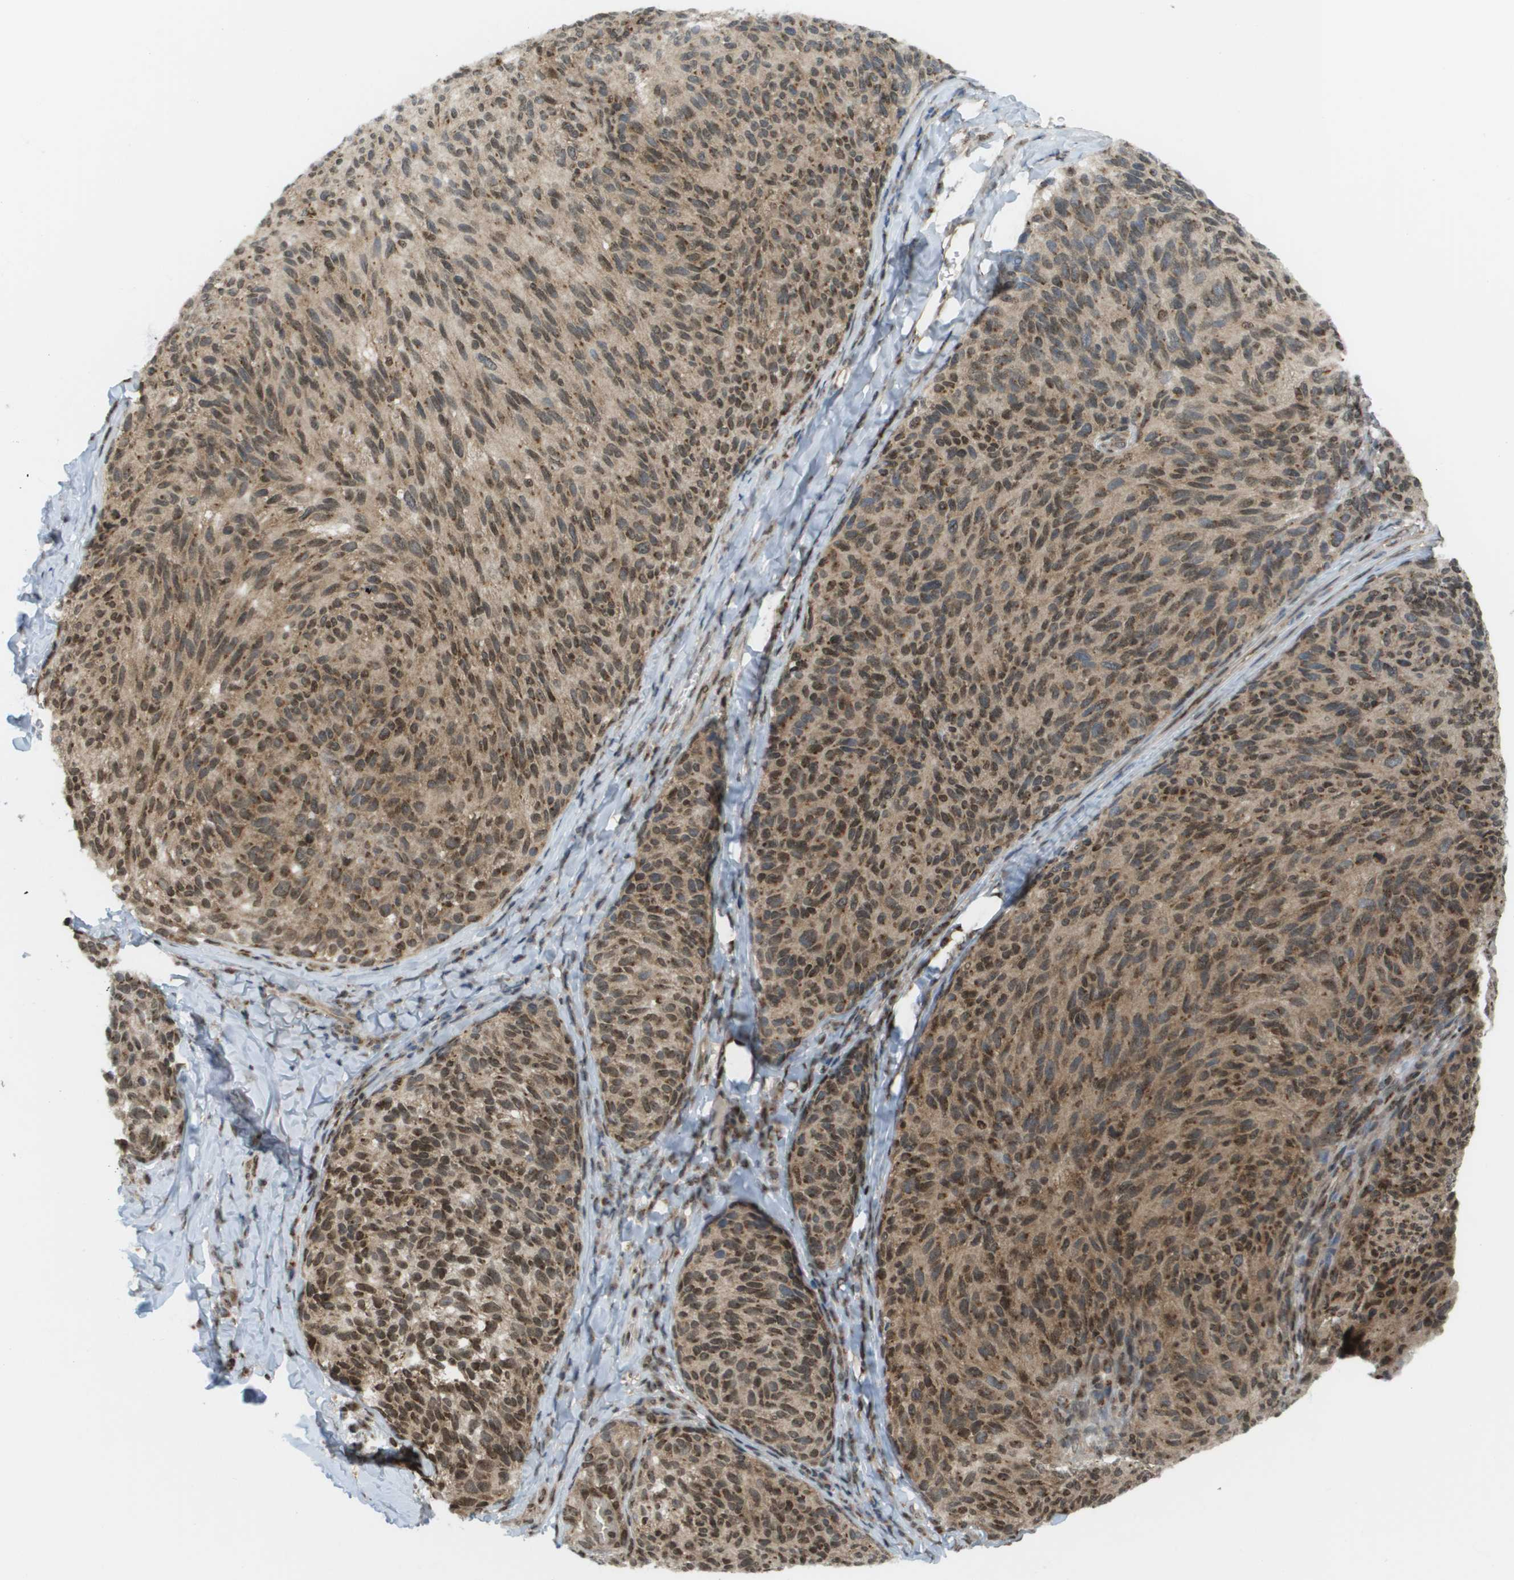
{"staining": {"intensity": "moderate", "quantity": ">75%", "location": "cytoplasmic/membranous,nuclear"}, "tissue": "melanoma", "cell_type": "Tumor cells", "image_type": "cancer", "snomed": [{"axis": "morphology", "description": "Malignant melanoma, NOS"}, {"axis": "topography", "description": "Skin"}], "caption": "Protein expression analysis of melanoma reveals moderate cytoplasmic/membranous and nuclear positivity in approximately >75% of tumor cells.", "gene": "EVC", "patient": {"sex": "female", "age": 73}}